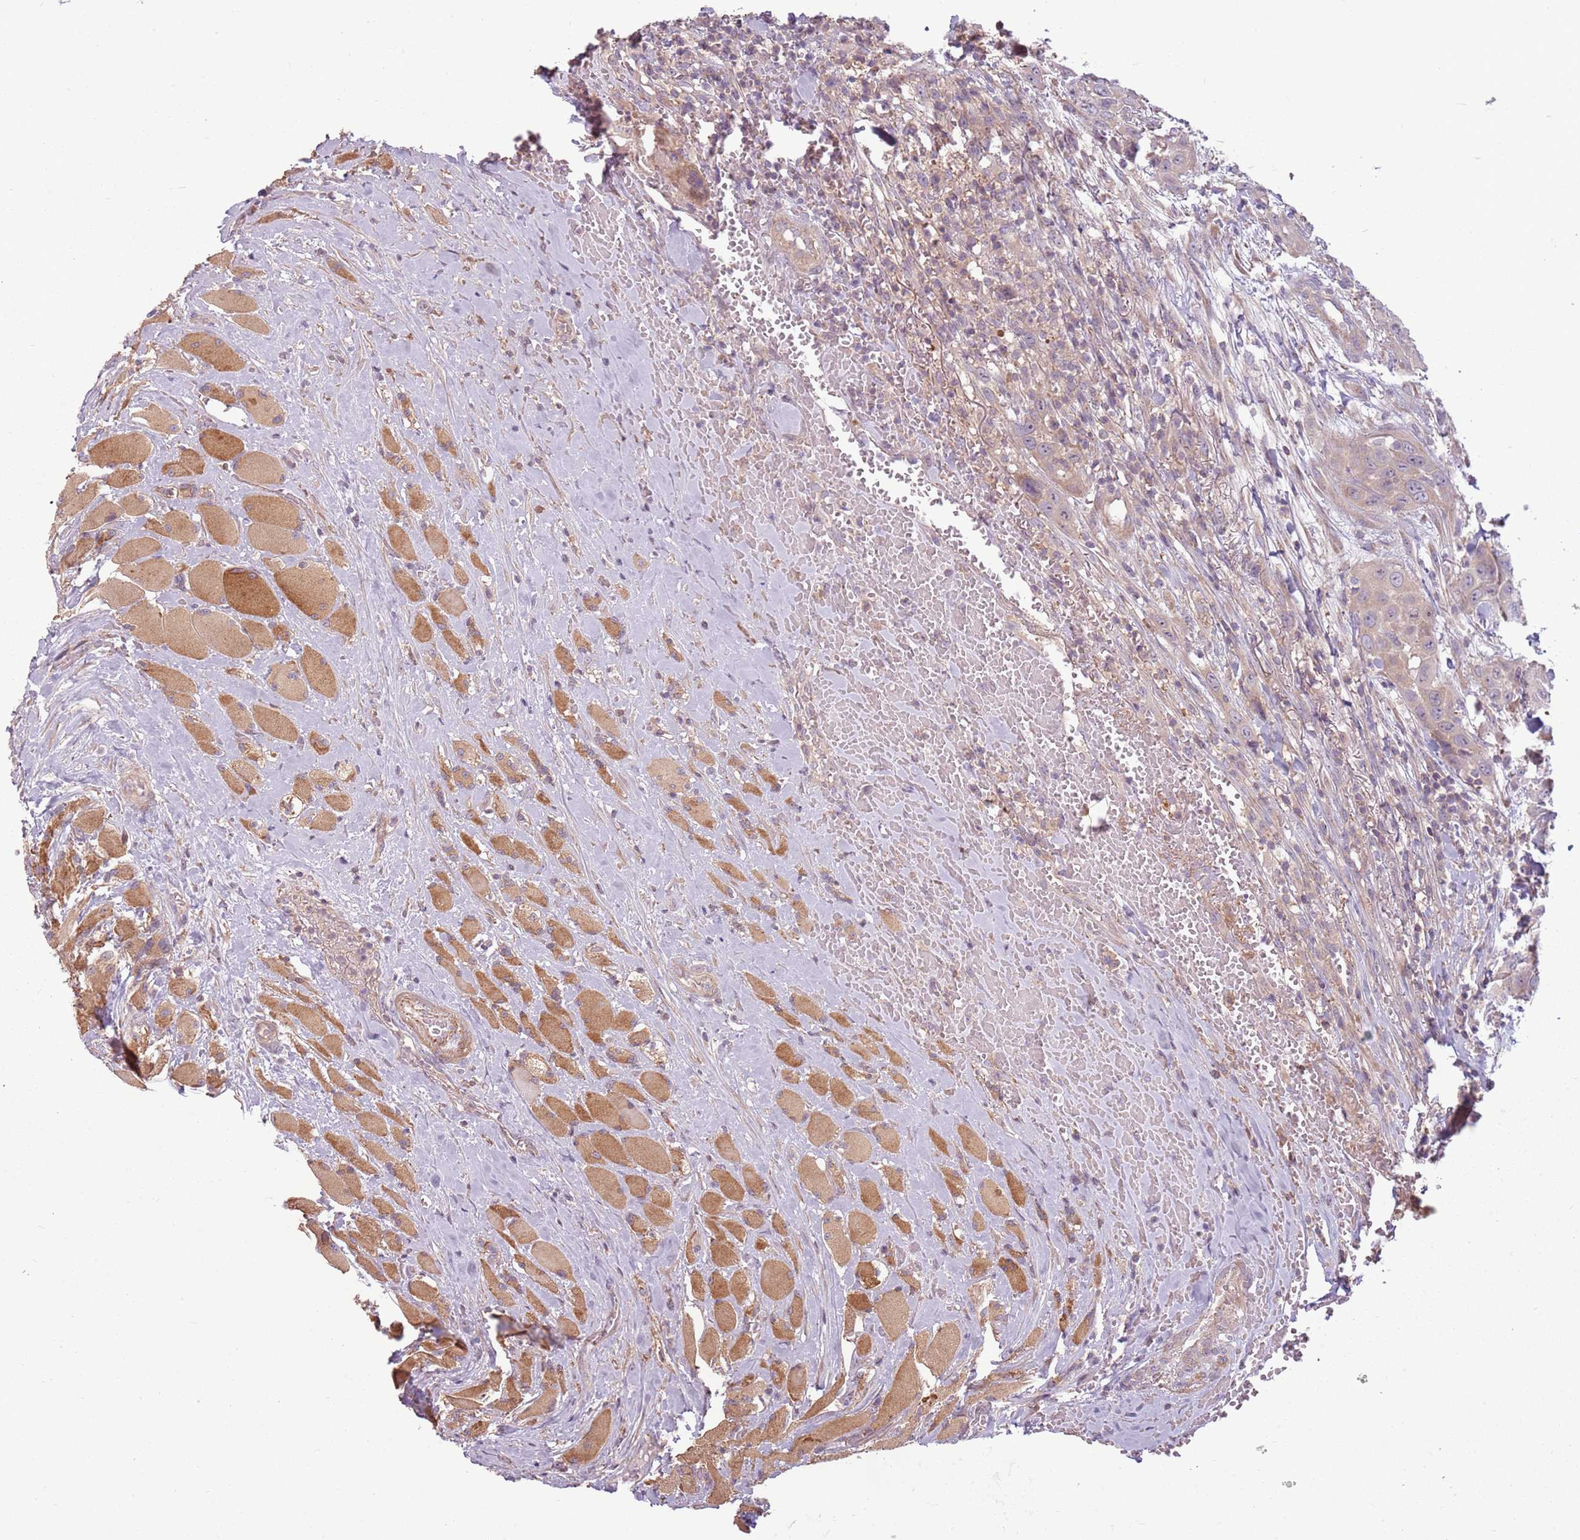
{"staining": {"intensity": "weak", "quantity": "25%-75%", "location": "cytoplasmic/membranous"}, "tissue": "head and neck cancer", "cell_type": "Tumor cells", "image_type": "cancer", "snomed": [{"axis": "morphology", "description": "Squamous cell carcinoma, NOS"}, {"axis": "topography", "description": "Head-Neck"}], "caption": "Tumor cells exhibit low levels of weak cytoplasmic/membranous expression in approximately 25%-75% of cells in head and neck cancer (squamous cell carcinoma).", "gene": "RPL21", "patient": {"sex": "male", "age": 81}}